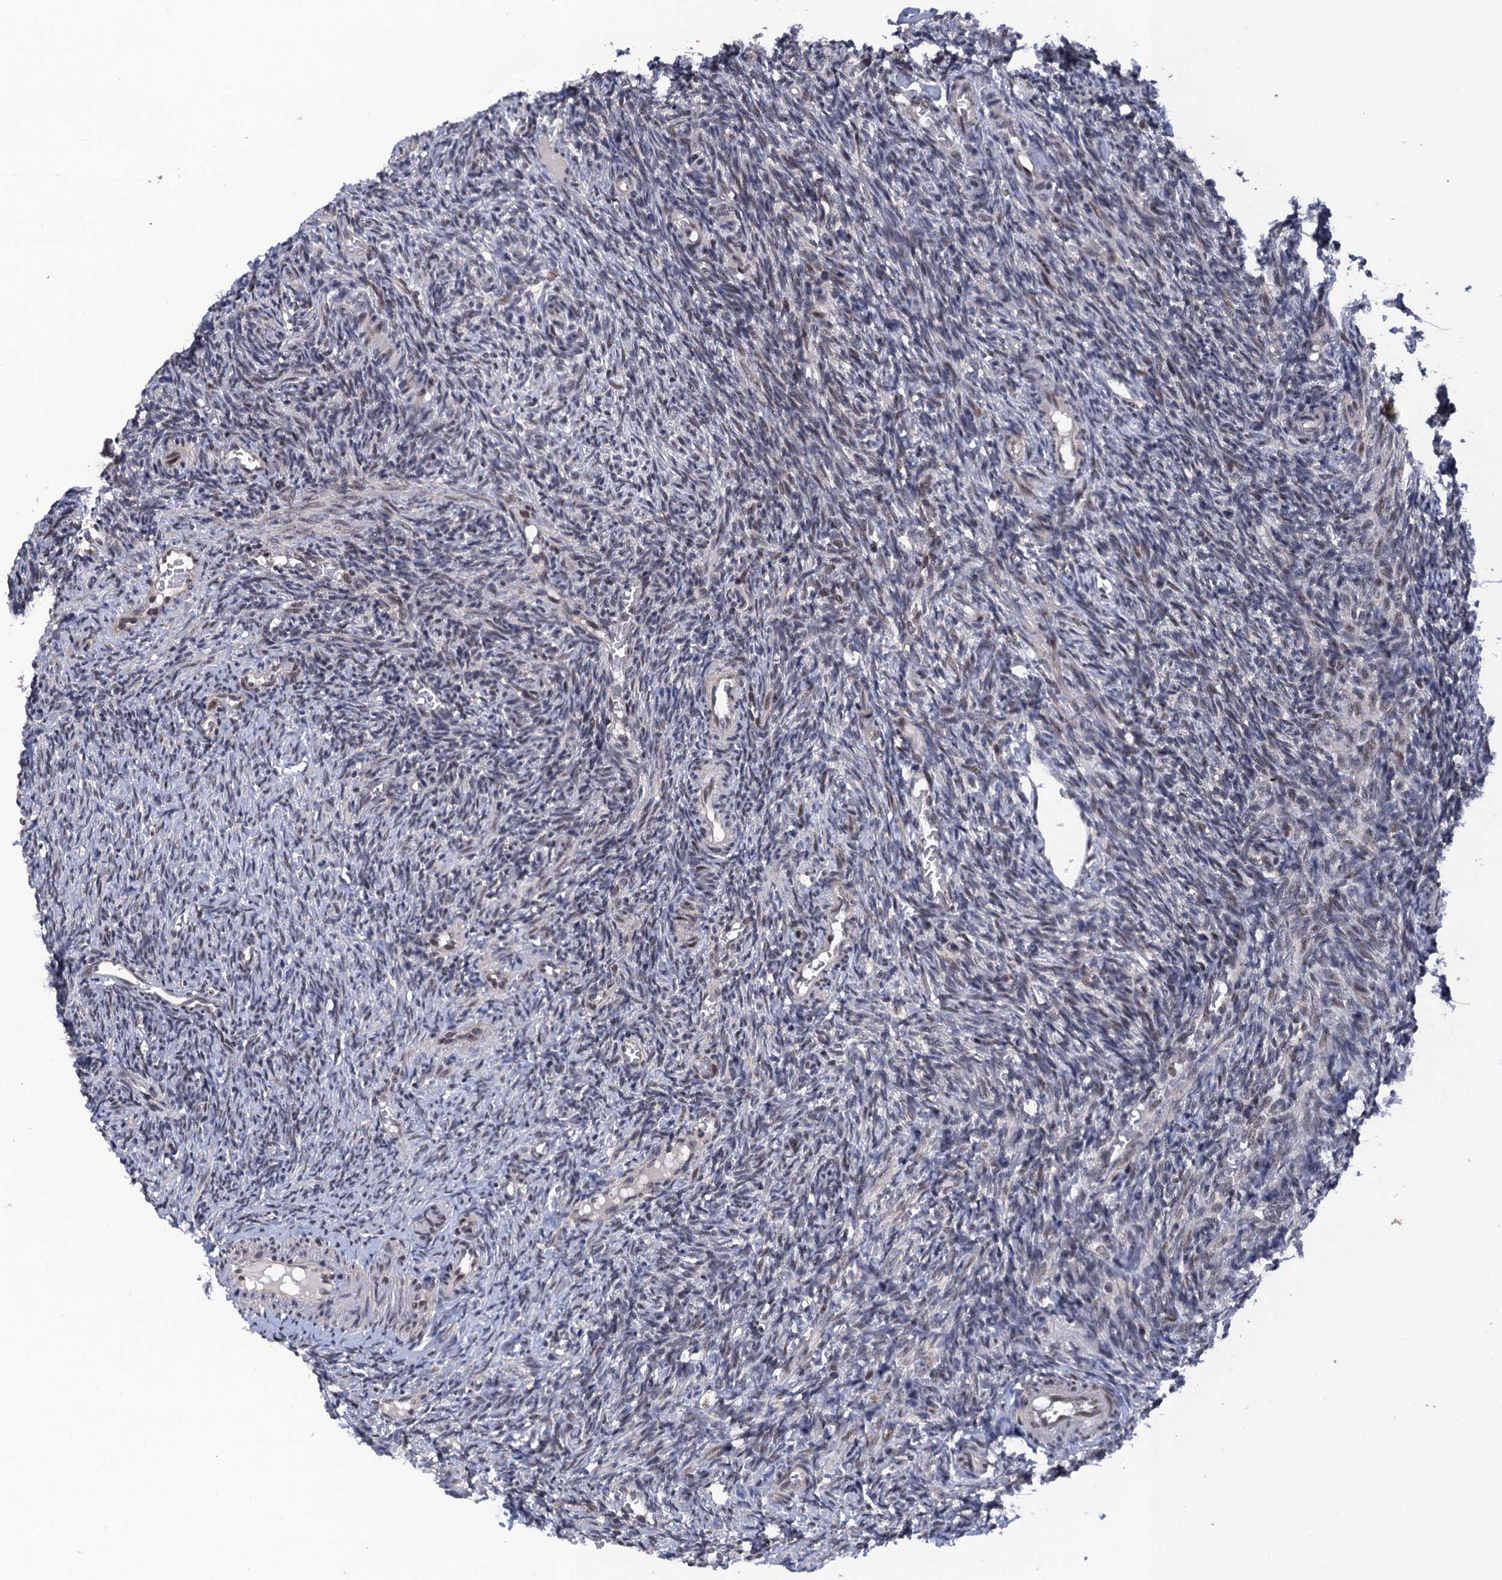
{"staining": {"intensity": "strong", "quantity": ">75%", "location": "cytoplasmic/membranous"}, "tissue": "ovary", "cell_type": "Follicle cells", "image_type": "normal", "snomed": [{"axis": "morphology", "description": "Normal tissue, NOS"}, {"axis": "topography", "description": "Ovary"}], "caption": "Protein analysis of benign ovary displays strong cytoplasmic/membranous staining in about >75% of follicle cells.", "gene": "ZAR1L", "patient": {"sex": "female", "age": 27}}